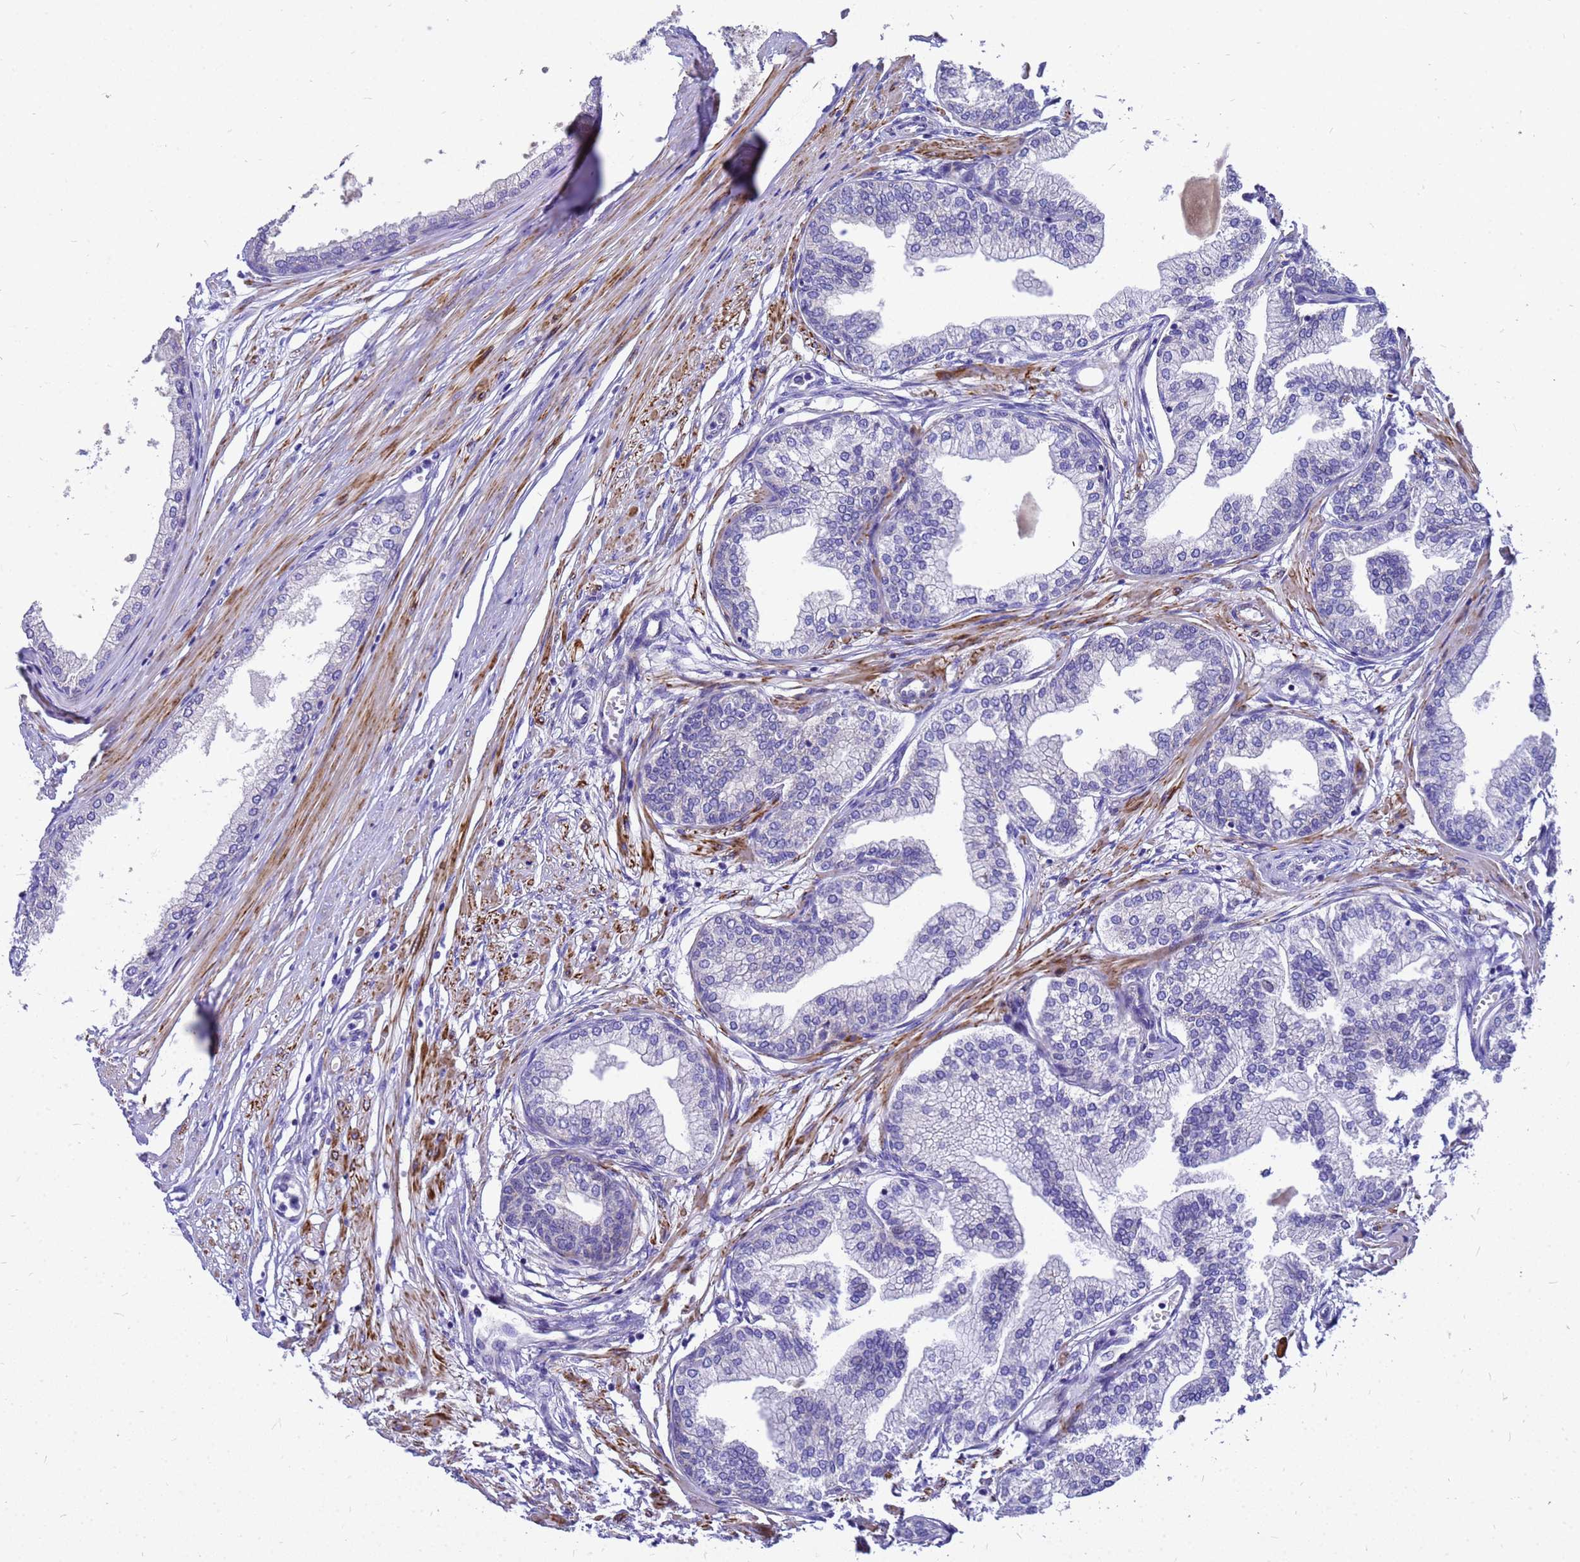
{"staining": {"intensity": "negative", "quantity": "none", "location": "none"}, "tissue": "prostate", "cell_type": "Glandular cells", "image_type": "normal", "snomed": [{"axis": "morphology", "description": "Normal tissue, NOS"}, {"axis": "morphology", "description": "Urothelial carcinoma, Low grade"}, {"axis": "topography", "description": "Urinary bladder"}, {"axis": "topography", "description": "Prostate"}], "caption": "The micrograph reveals no staining of glandular cells in benign prostate.", "gene": "POP7", "patient": {"sex": "male", "age": 60}}